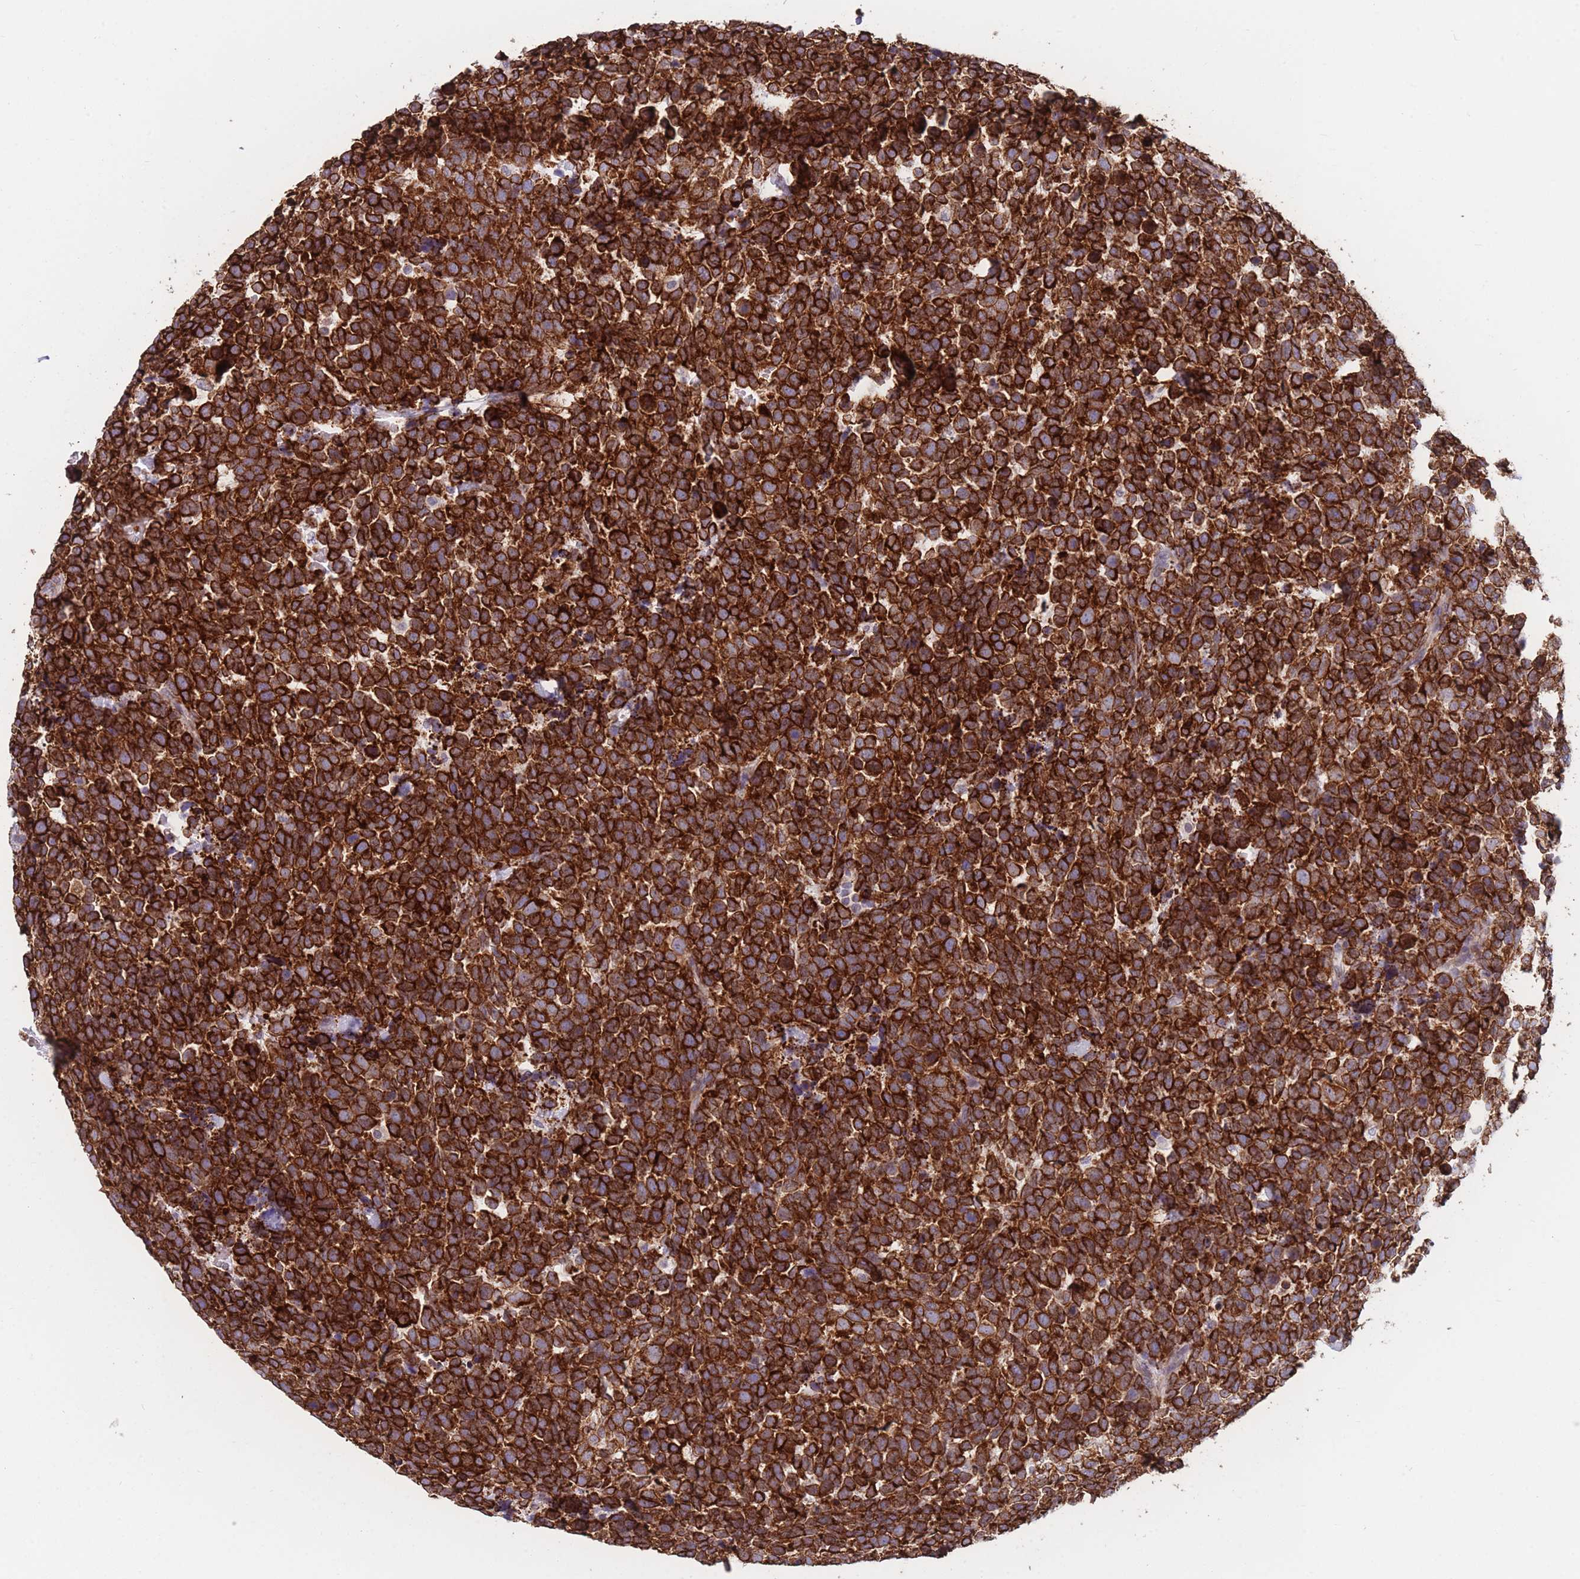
{"staining": {"intensity": "strong", "quantity": ">75%", "location": "cytoplasmic/membranous"}, "tissue": "urothelial cancer", "cell_type": "Tumor cells", "image_type": "cancer", "snomed": [{"axis": "morphology", "description": "Urothelial carcinoma, High grade"}, {"axis": "topography", "description": "Urinary bladder"}], "caption": "This micrograph displays IHC staining of urothelial cancer, with high strong cytoplasmic/membranous positivity in about >75% of tumor cells.", "gene": "AK9", "patient": {"sex": "female", "age": 82}}